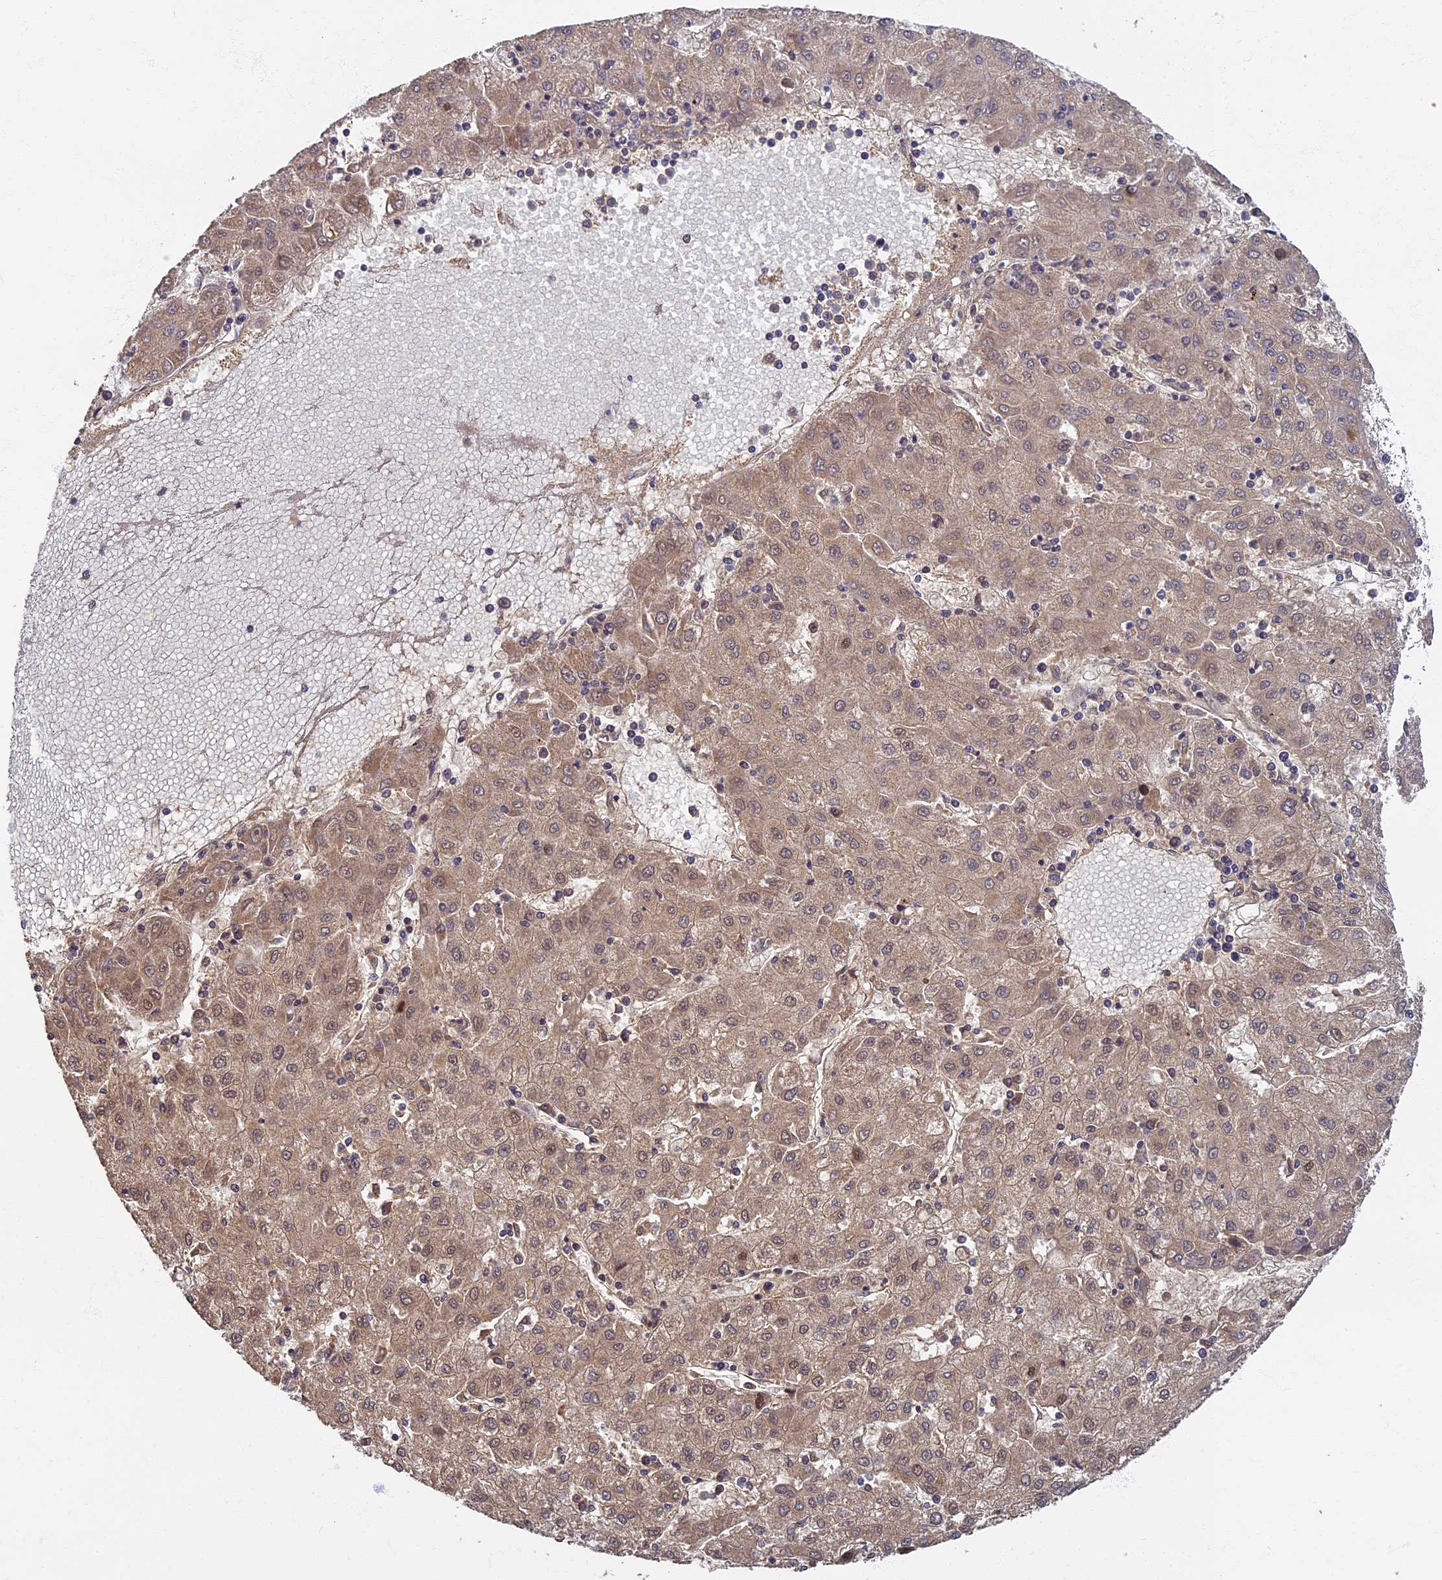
{"staining": {"intensity": "weak", "quantity": ">75%", "location": "cytoplasmic/membranous,nuclear"}, "tissue": "liver cancer", "cell_type": "Tumor cells", "image_type": "cancer", "snomed": [{"axis": "morphology", "description": "Carcinoma, Hepatocellular, NOS"}, {"axis": "topography", "description": "Liver"}], "caption": "High-power microscopy captured an immunohistochemistry (IHC) image of liver cancer, revealing weak cytoplasmic/membranous and nuclear positivity in about >75% of tumor cells.", "gene": "RSPH3", "patient": {"sex": "male", "age": 72}}